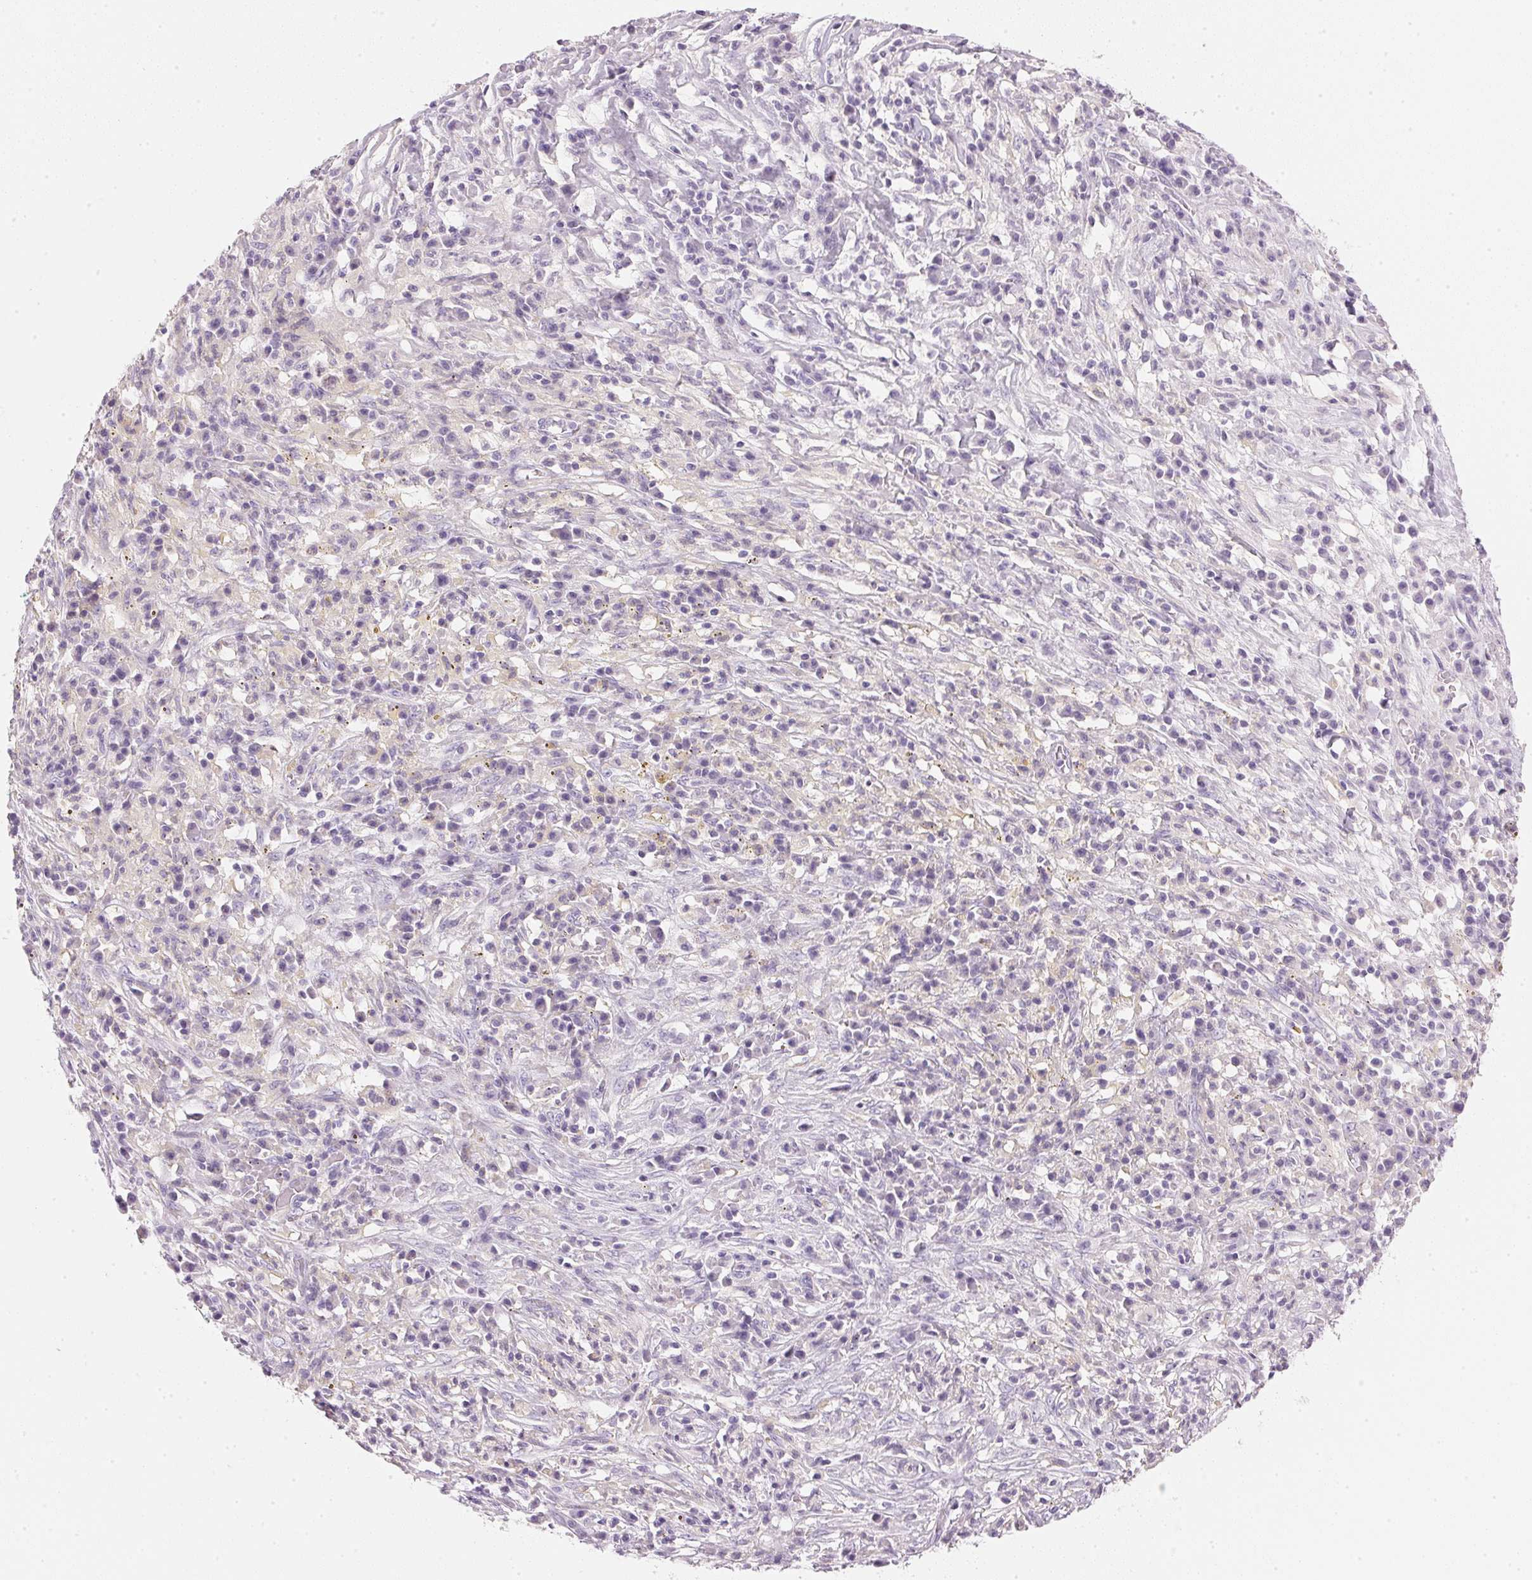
{"staining": {"intensity": "negative", "quantity": "none", "location": "none"}, "tissue": "melanoma", "cell_type": "Tumor cells", "image_type": "cancer", "snomed": [{"axis": "morphology", "description": "Malignant melanoma, NOS"}, {"axis": "topography", "description": "Skin"}], "caption": "DAB immunohistochemical staining of malignant melanoma exhibits no significant staining in tumor cells.", "gene": "IGFBP1", "patient": {"sex": "female", "age": 91}}